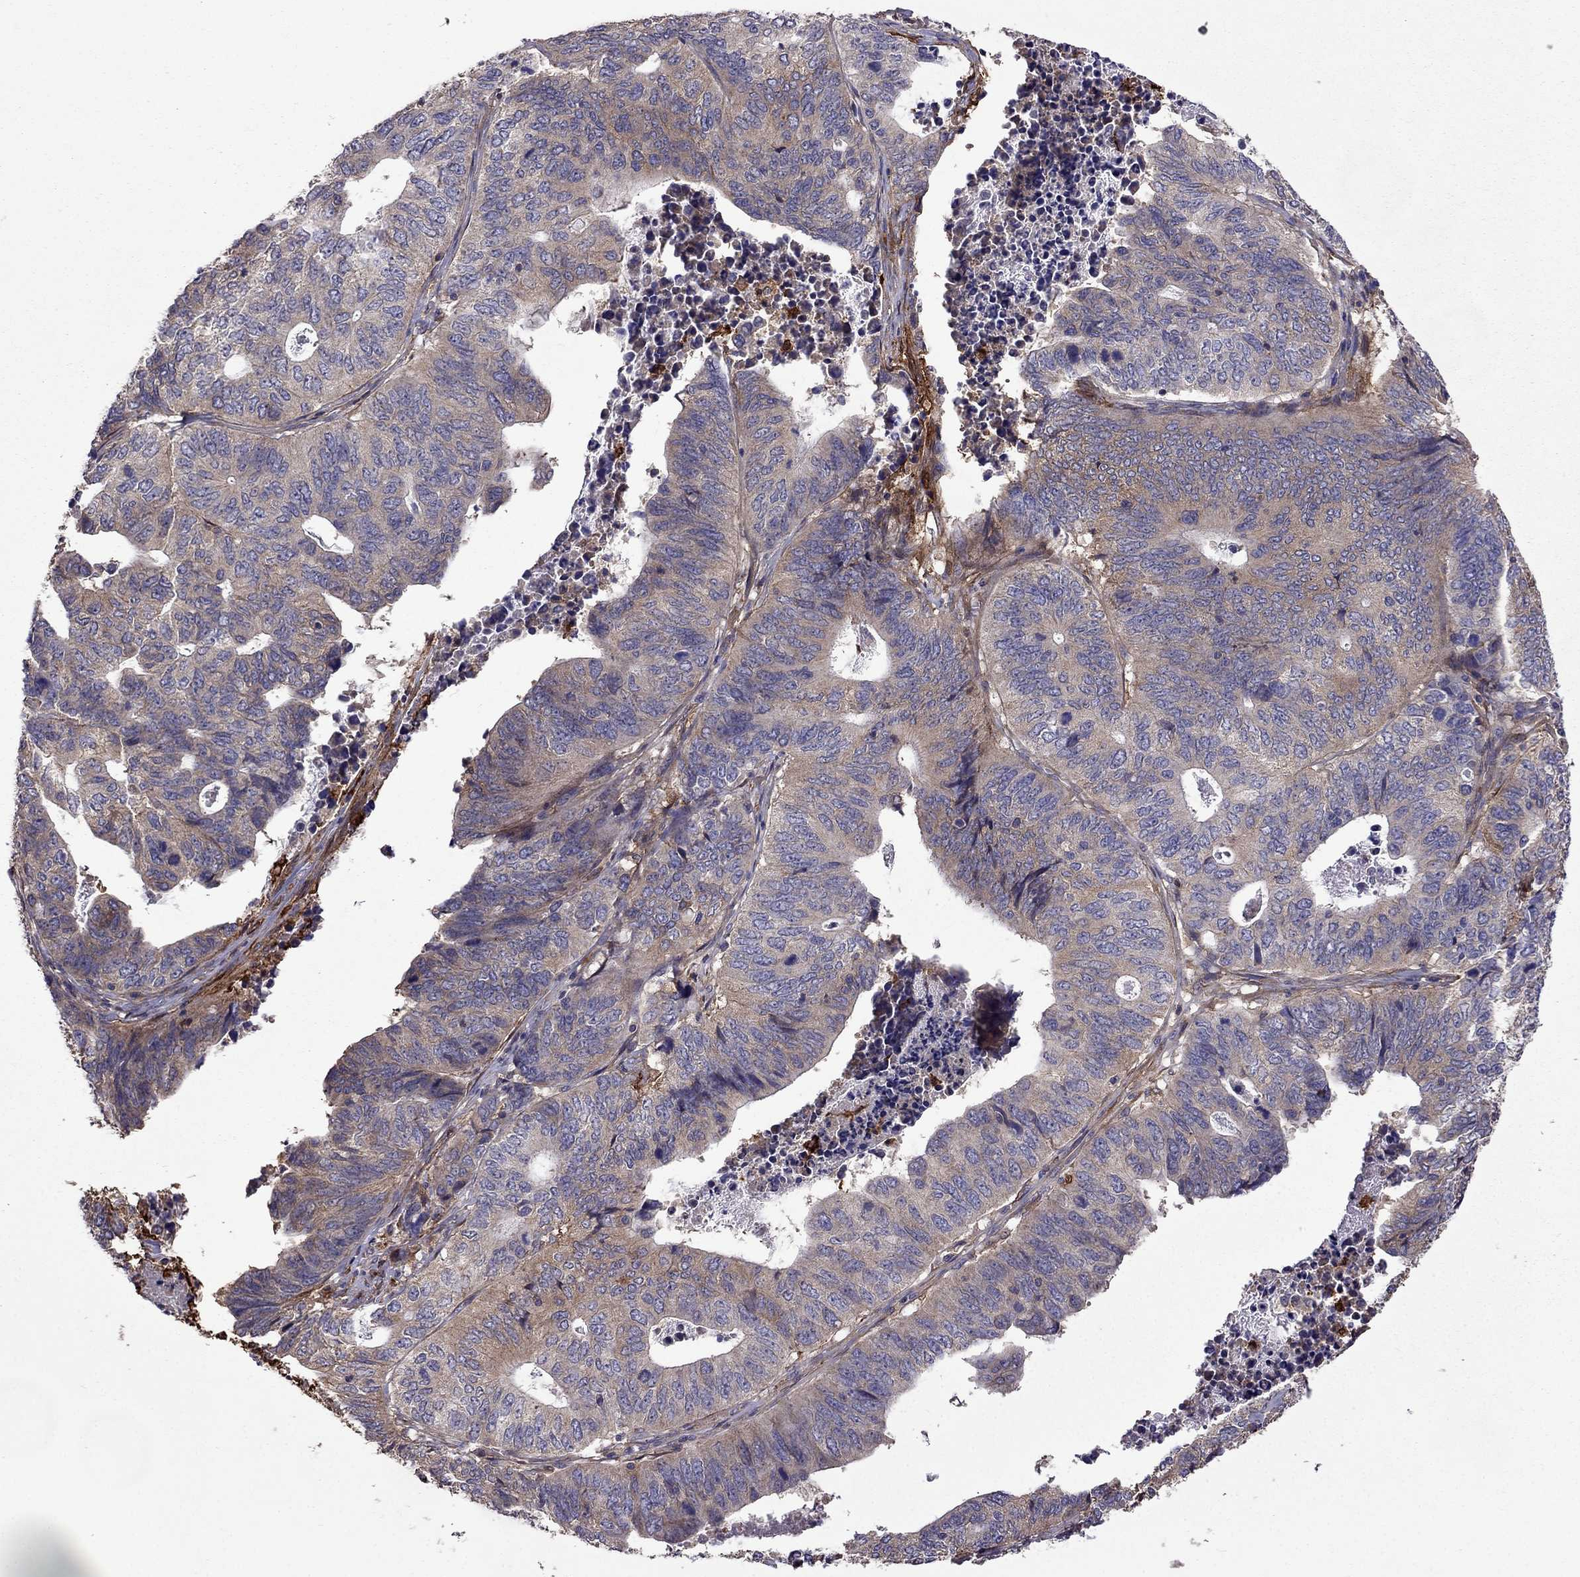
{"staining": {"intensity": "weak", "quantity": "25%-75%", "location": "cytoplasmic/membranous"}, "tissue": "stomach cancer", "cell_type": "Tumor cells", "image_type": "cancer", "snomed": [{"axis": "morphology", "description": "Adenocarcinoma, NOS"}, {"axis": "topography", "description": "Stomach, upper"}], "caption": "There is low levels of weak cytoplasmic/membranous expression in tumor cells of adenocarcinoma (stomach), as demonstrated by immunohistochemical staining (brown color).", "gene": "ITGB1", "patient": {"sex": "female", "age": 67}}